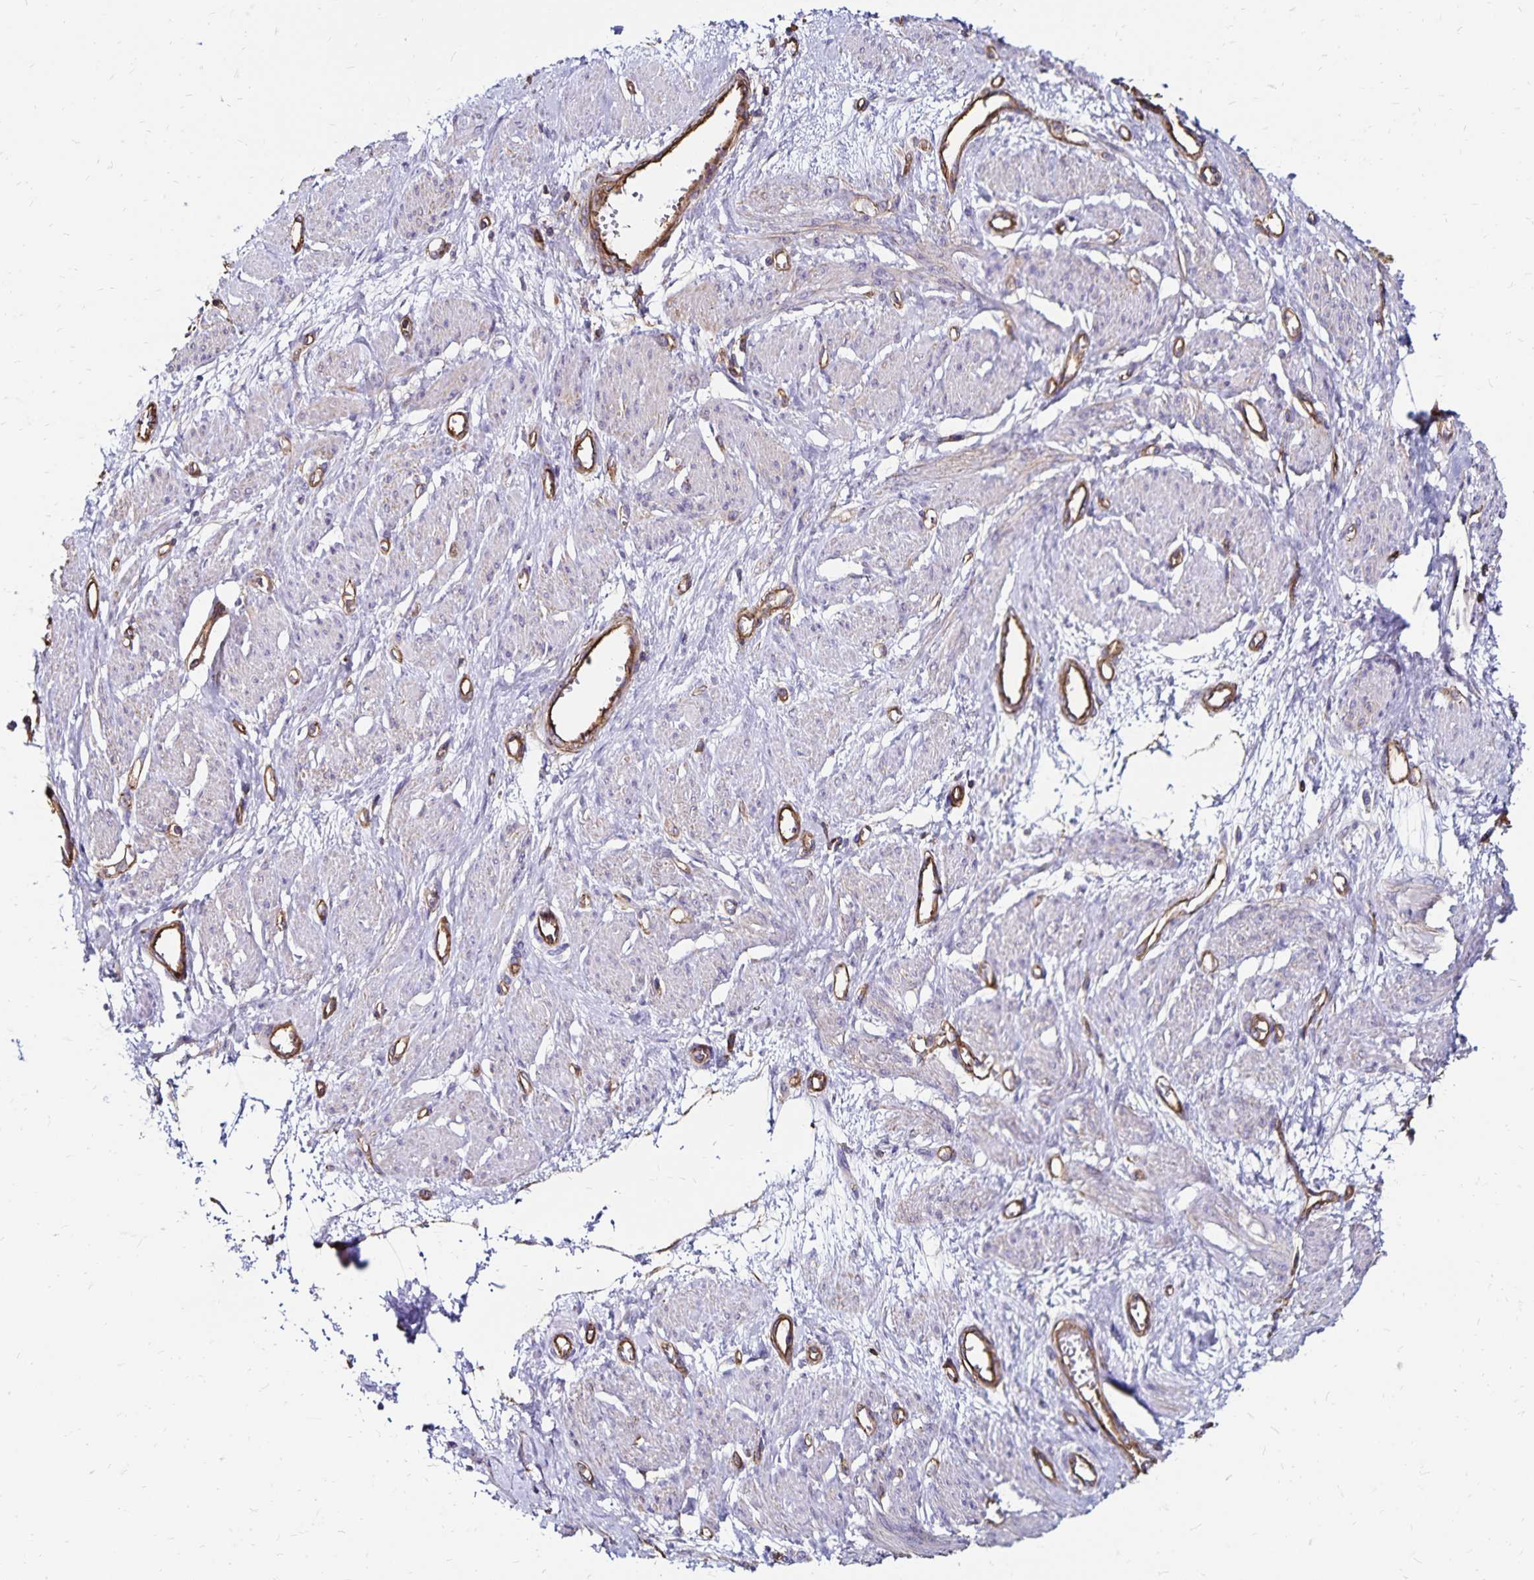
{"staining": {"intensity": "negative", "quantity": "none", "location": "none"}, "tissue": "smooth muscle", "cell_type": "Smooth muscle cells", "image_type": "normal", "snomed": [{"axis": "morphology", "description": "Normal tissue, NOS"}, {"axis": "topography", "description": "Smooth muscle"}, {"axis": "topography", "description": "Uterus"}], "caption": "Smooth muscle stained for a protein using immunohistochemistry reveals no expression smooth muscle cells.", "gene": "RPRML", "patient": {"sex": "female", "age": 39}}